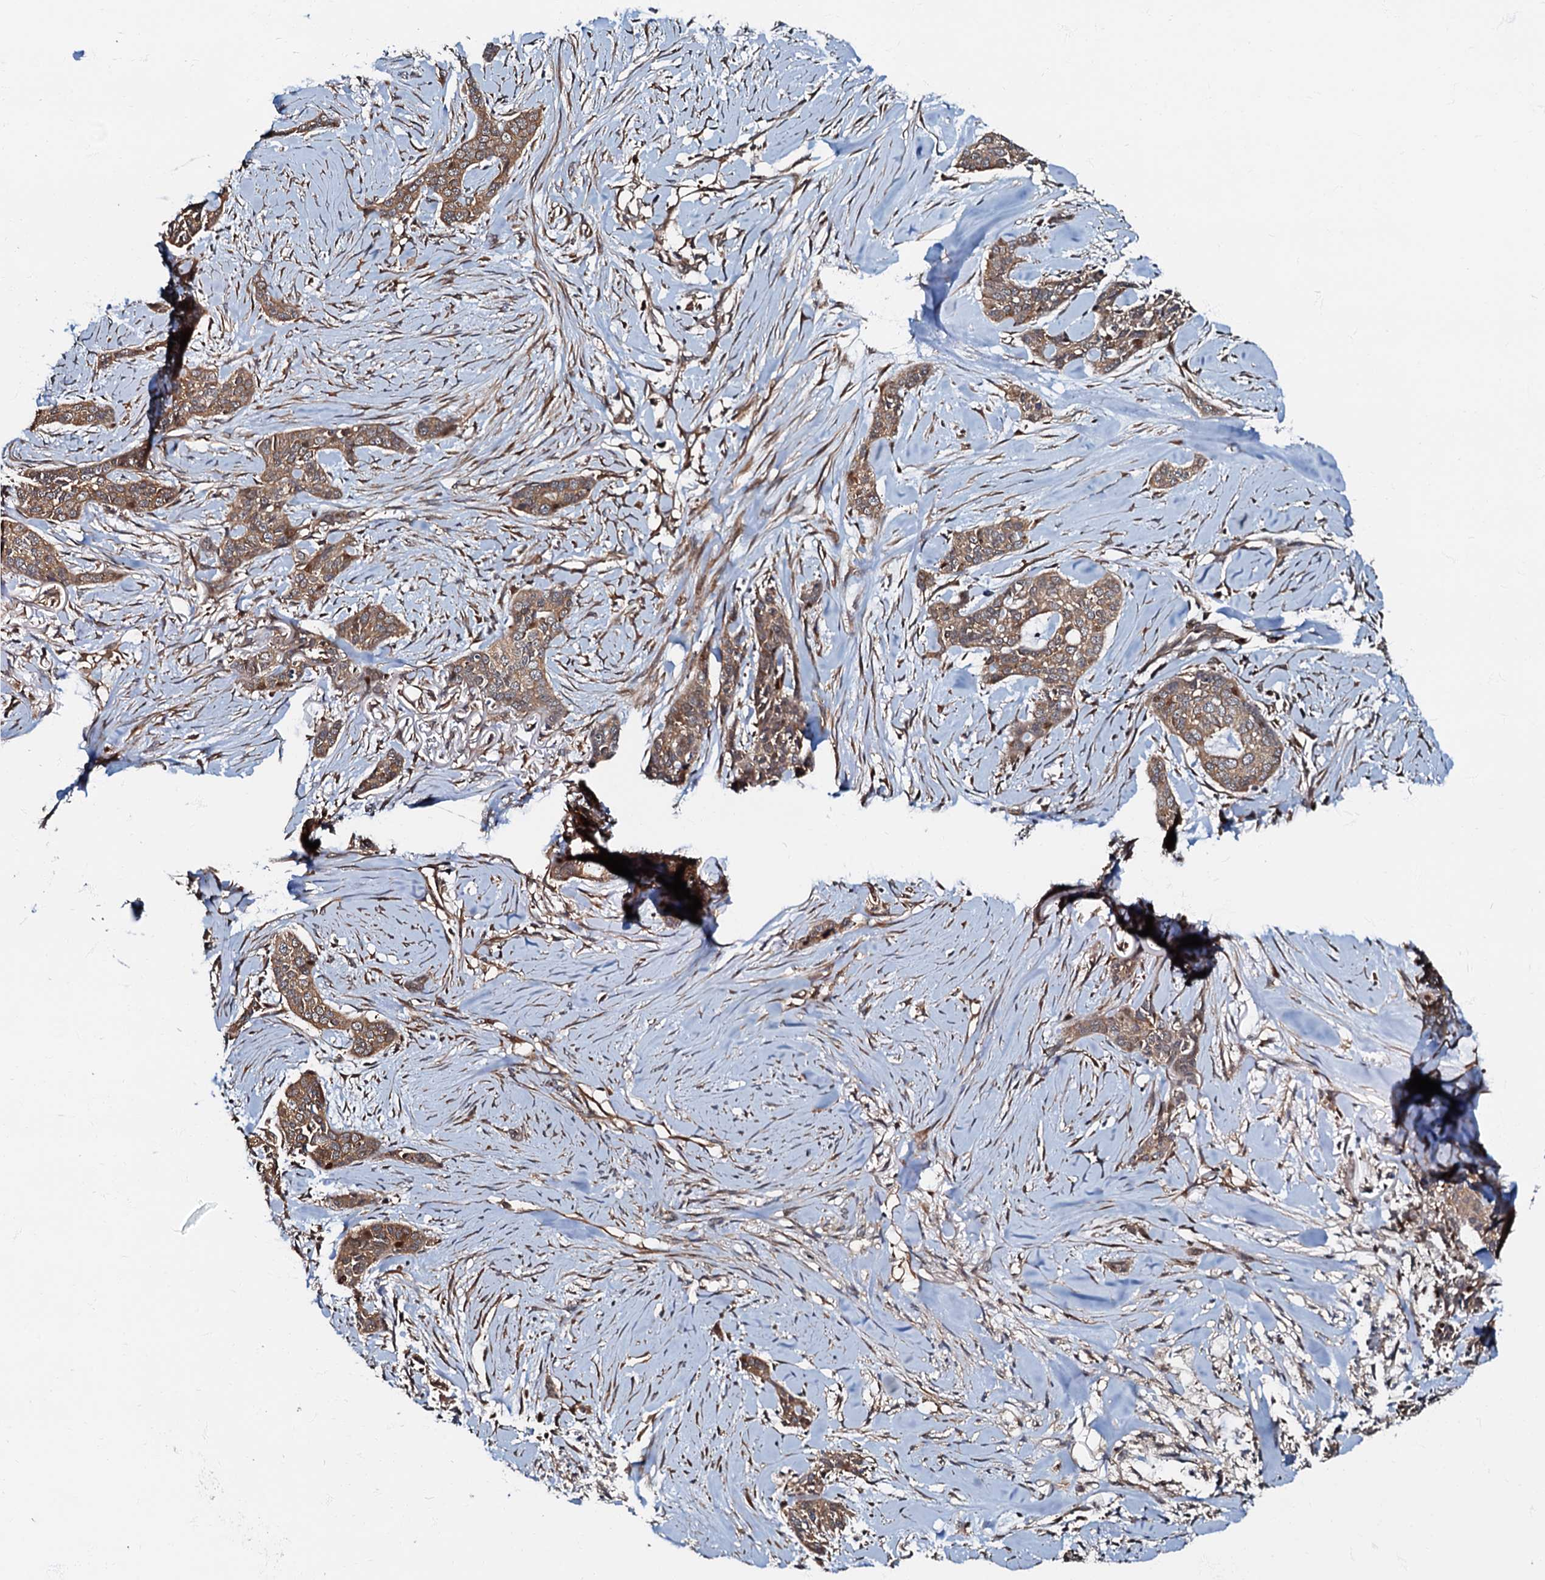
{"staining": {"intensity": "moderate", "quantity": ">75%", "location": "cytoplasmic/membranous"}, "tissue": "skin cancer", "cell_type": "Tumor cells", "image_type": "cancer", "snomed": [{"axis": "morphology", "description": "Basal cell carcinoma"}, {"axis": "topography", "description": "Skin"}], "caption": "Immunohistochemical staining of skin cancer demonstrates moderate cytoplasmic/membranous protein expression in about >75% of tumor cells. (DAB = brown stain, brightfield microscopy at high magnification).", "gene": "OSBP", "patient": {"sex": "female", "age": 64}}